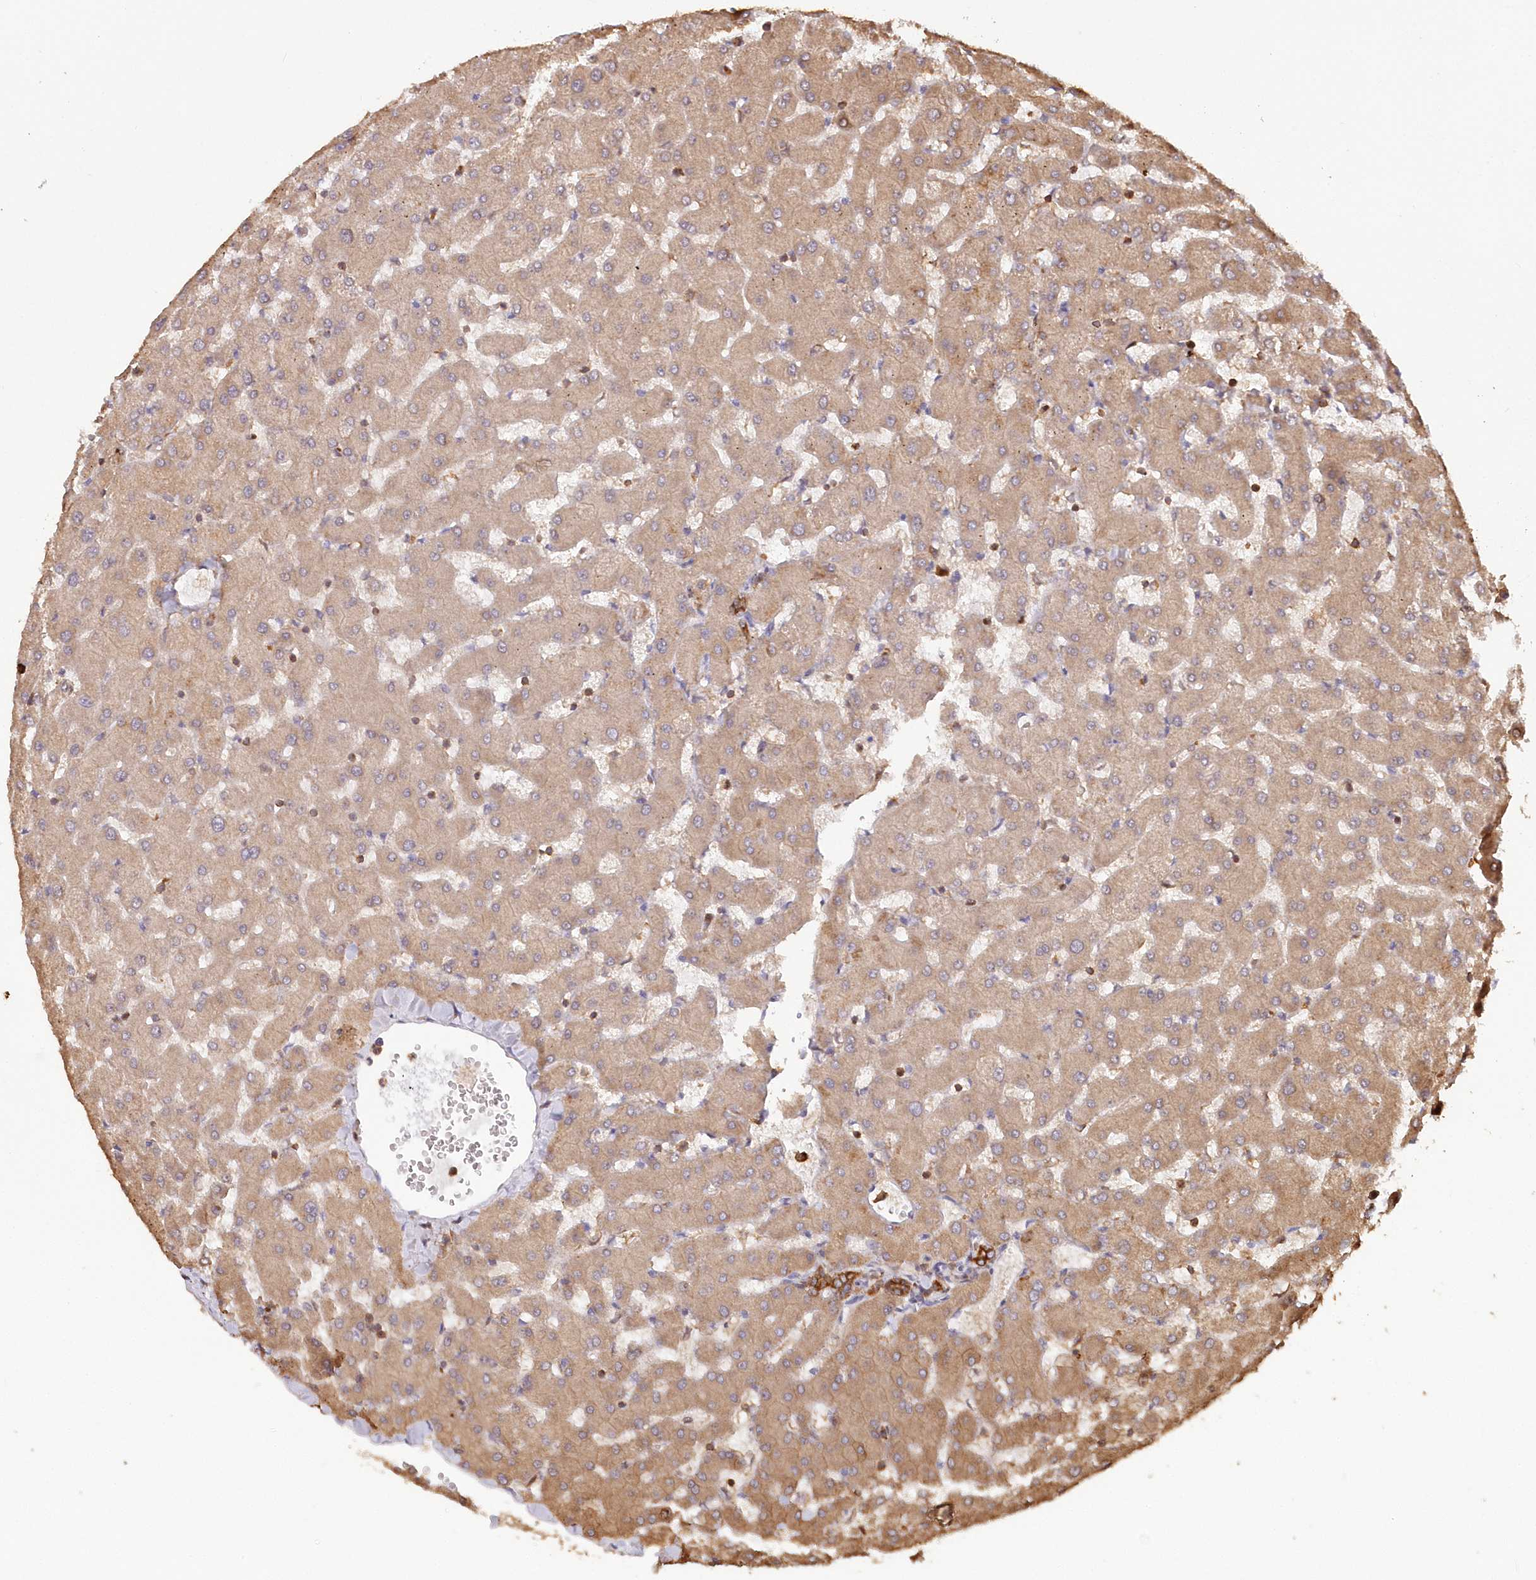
{"staining": {"intensity": "strong", "quantity": ">75%", "location": "cytoplasmic/membranous"}, "tissue": "liver", "cell_type": "Cholangiocytes", "image_type": "normal", "snomed": [{"axis": "morphology", "description": "Normal tissue, NOS"}, {"axis": "topography", "description": "Liver"}], "caption": "An image of human liver stained for a protein demonstrates strong cytoplasmic/membranous brown staining in cholangiocytes. (IHC, brightfield microscopy, high magnification).", "gene": "SNED1", "patient": {"sex": "female", "age": 63}}